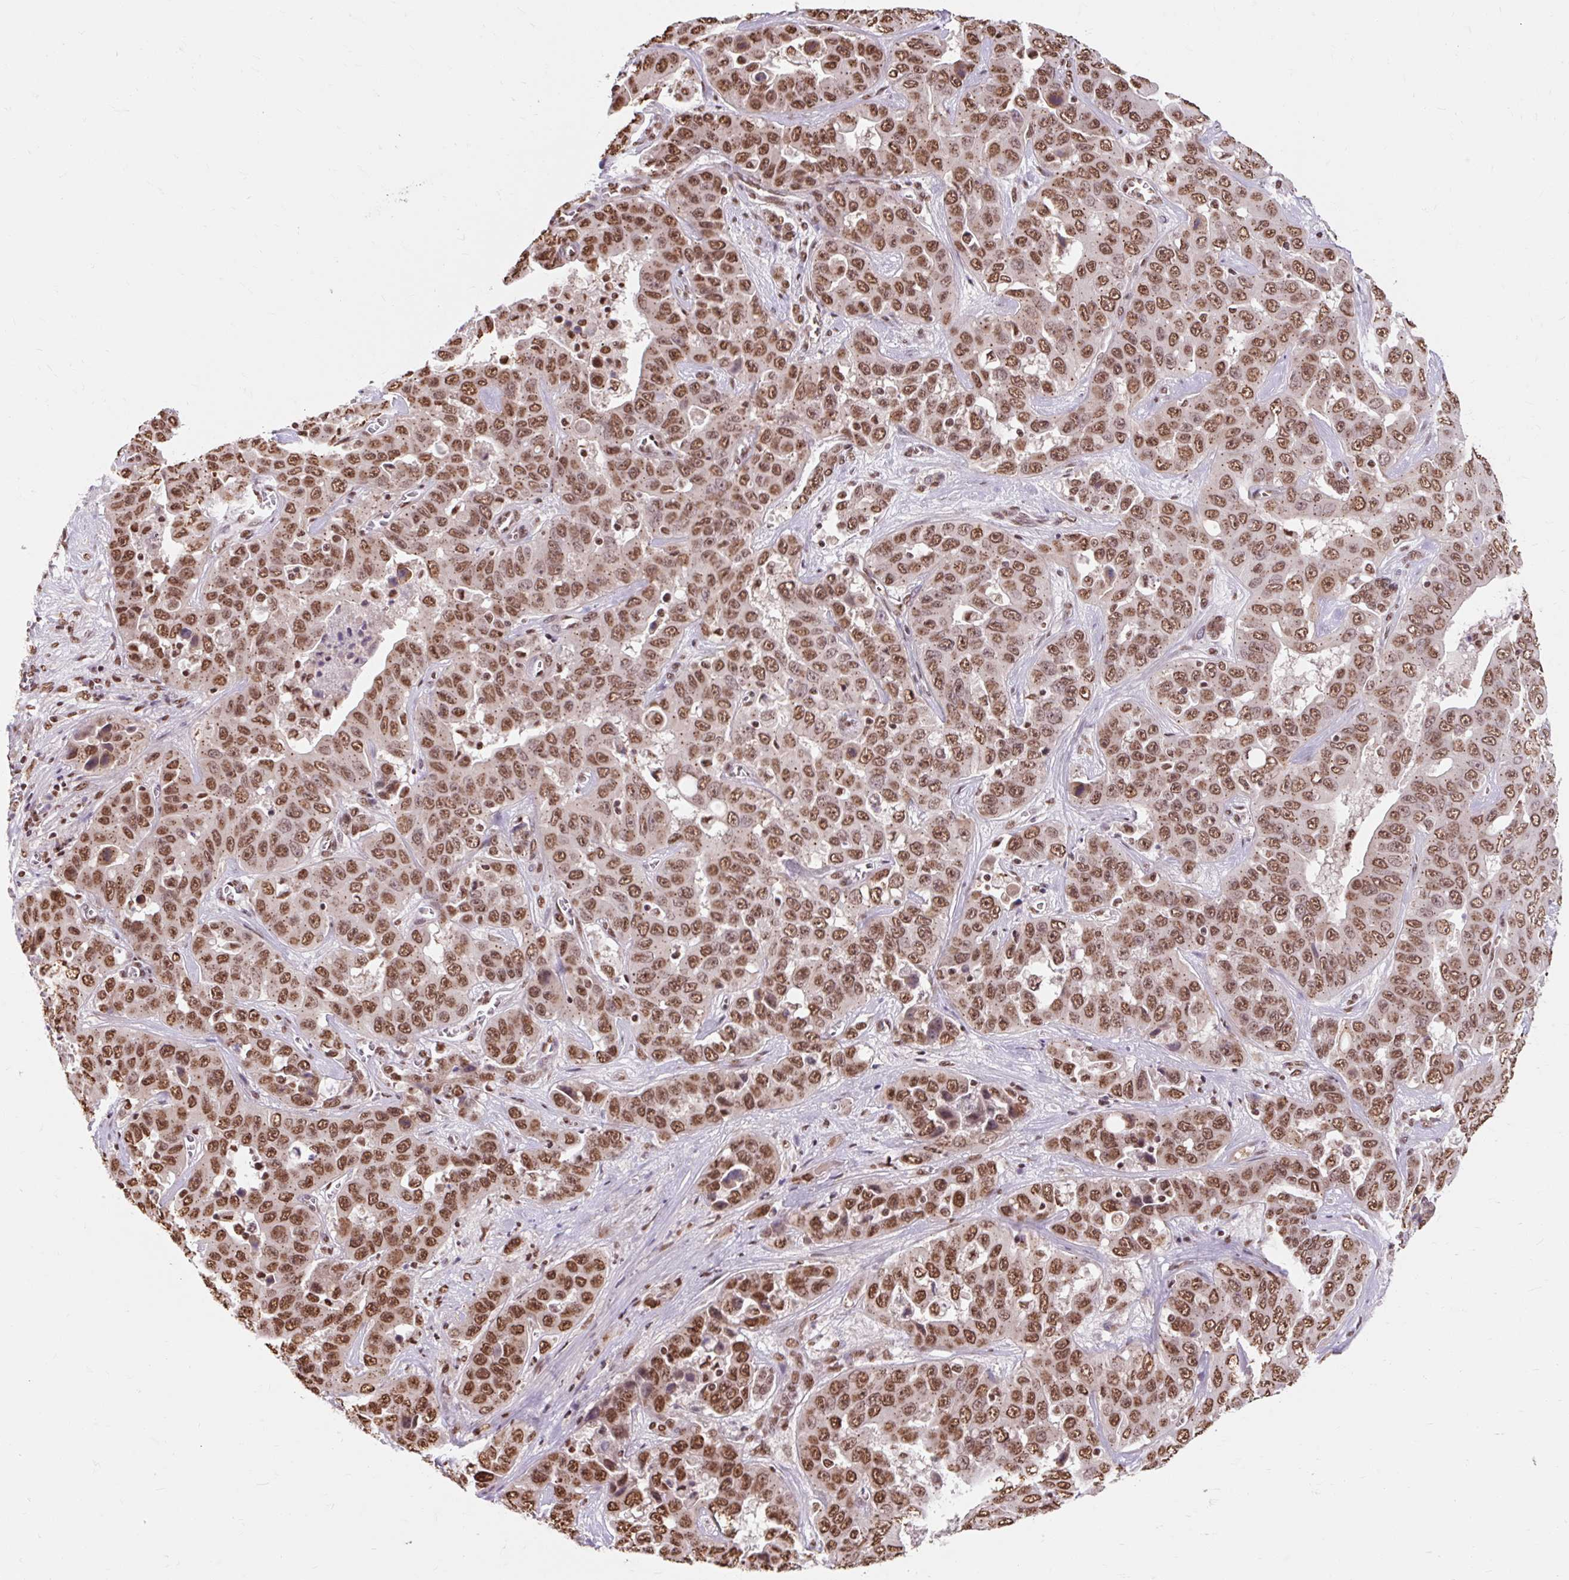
{"staining": {"intensity": "moderate", "quantity": ">75%", "location": "nuclear"}, "tissue": "liver cancer", "cell_type": "Tumor cells", "image_type": "cancer", "snomed": [{"axis": "morphology", "description": "Cholangiocarcinoma"}, {"axis": "topography", "description": "Liver"}], "caption": "Brown immunohistochemical staining in human liver cholangiocarcinoma shows moderate nuclear staining in approximately >75% of tumor cells.", "gene": "BICRA", "patient": {"sex": "female", "age": 52}}